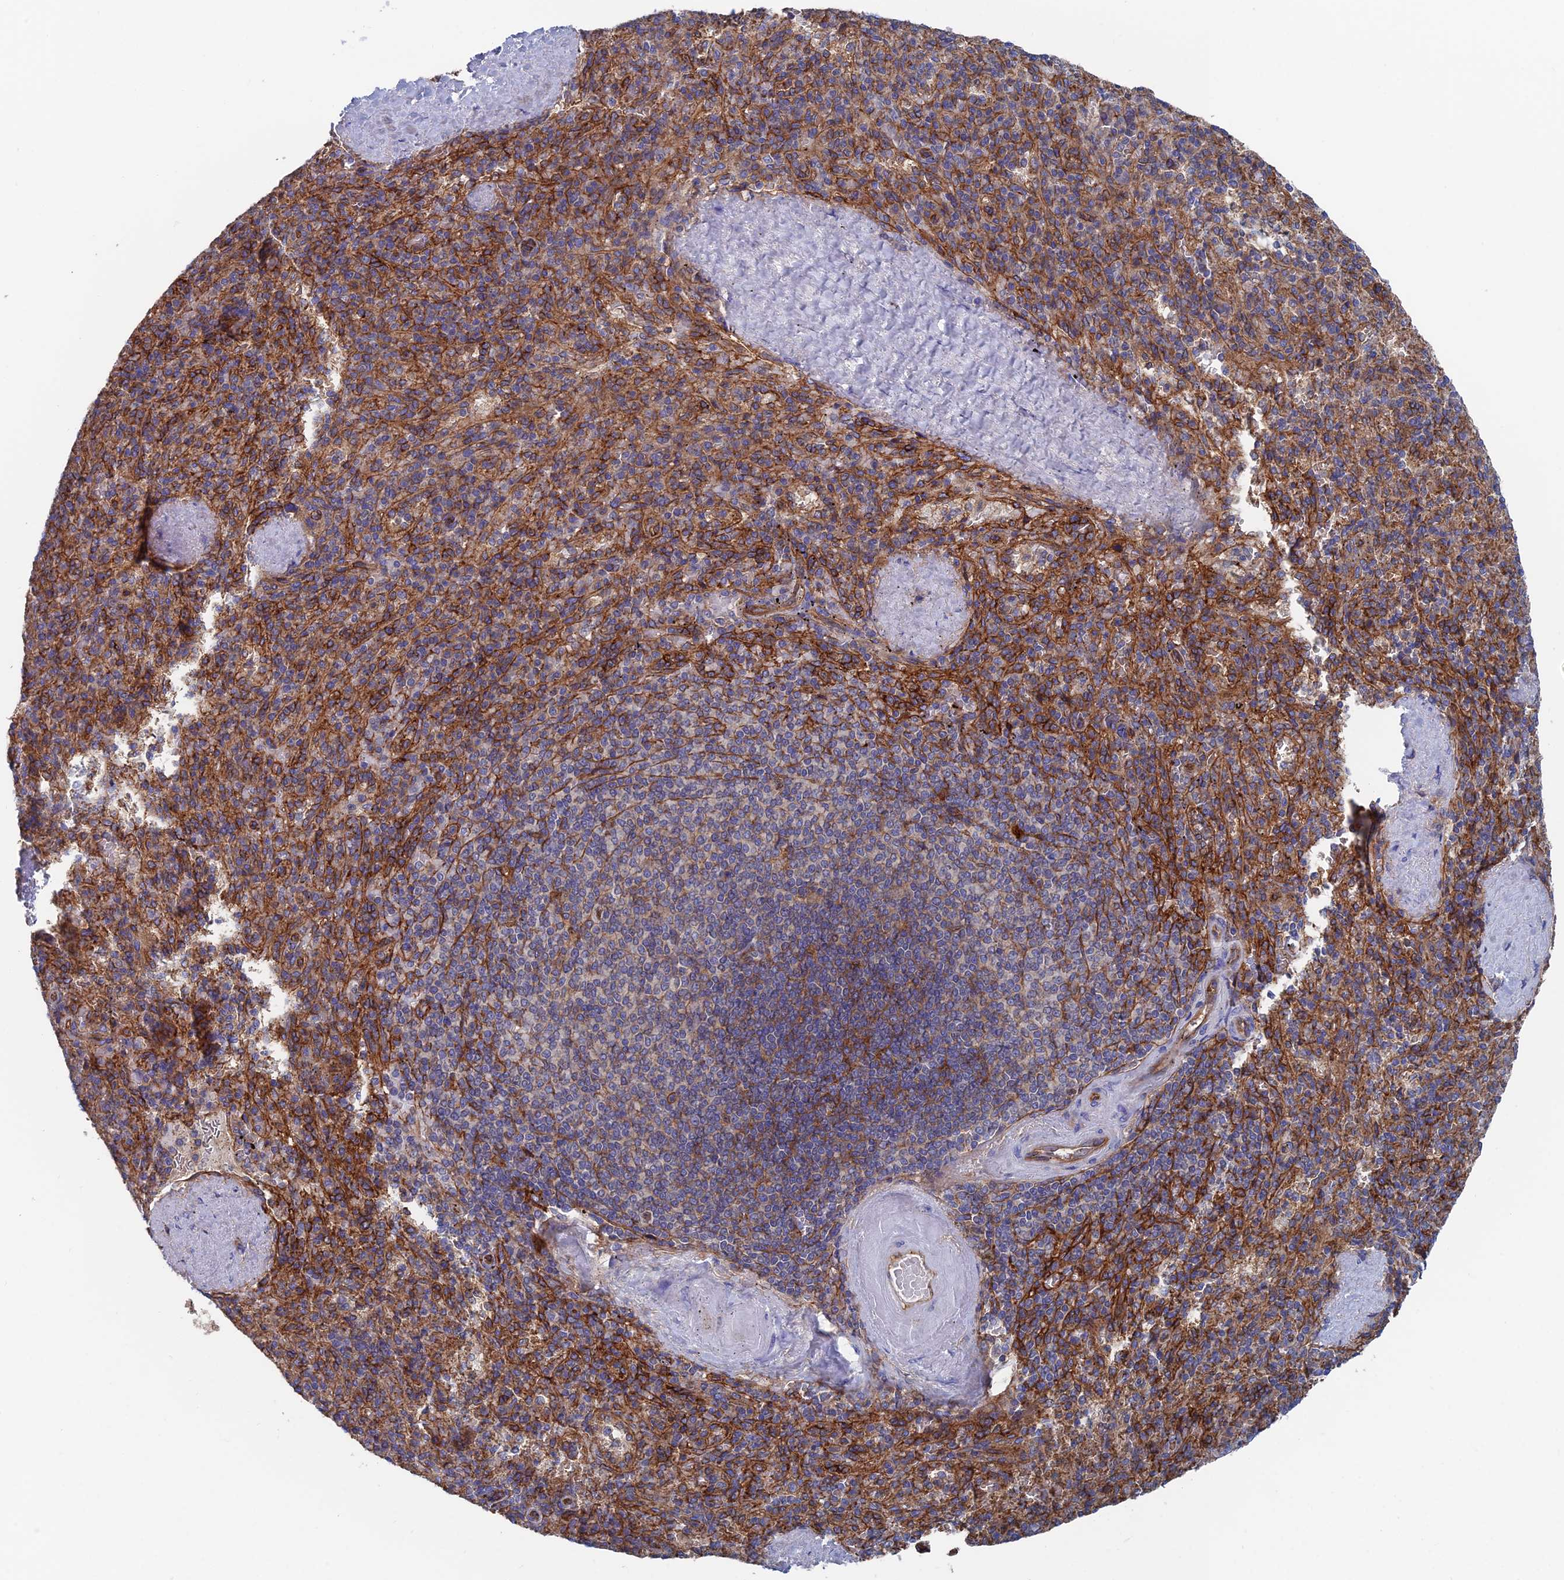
{"staining": {"intensity": "moderate", "quantity": "<25%", "location": "cytoplasmic/membranous"}, "tissue": "spleen", "cell_type": "Cells in red pulp", "image_type": "normal", "snomed": [{"axis": "morphology", "description": "Normal tissue, NOS"}, {"axis": "topography", "description": "Spleen"}], "caption": "Protein expression analysis of benign human spleen reveals moderate cytoplasmic/membranous expression in approximately <25% of cells in red pulp.", "gene": "SNX11", "patient": {"sex": "male", "age": 82}}